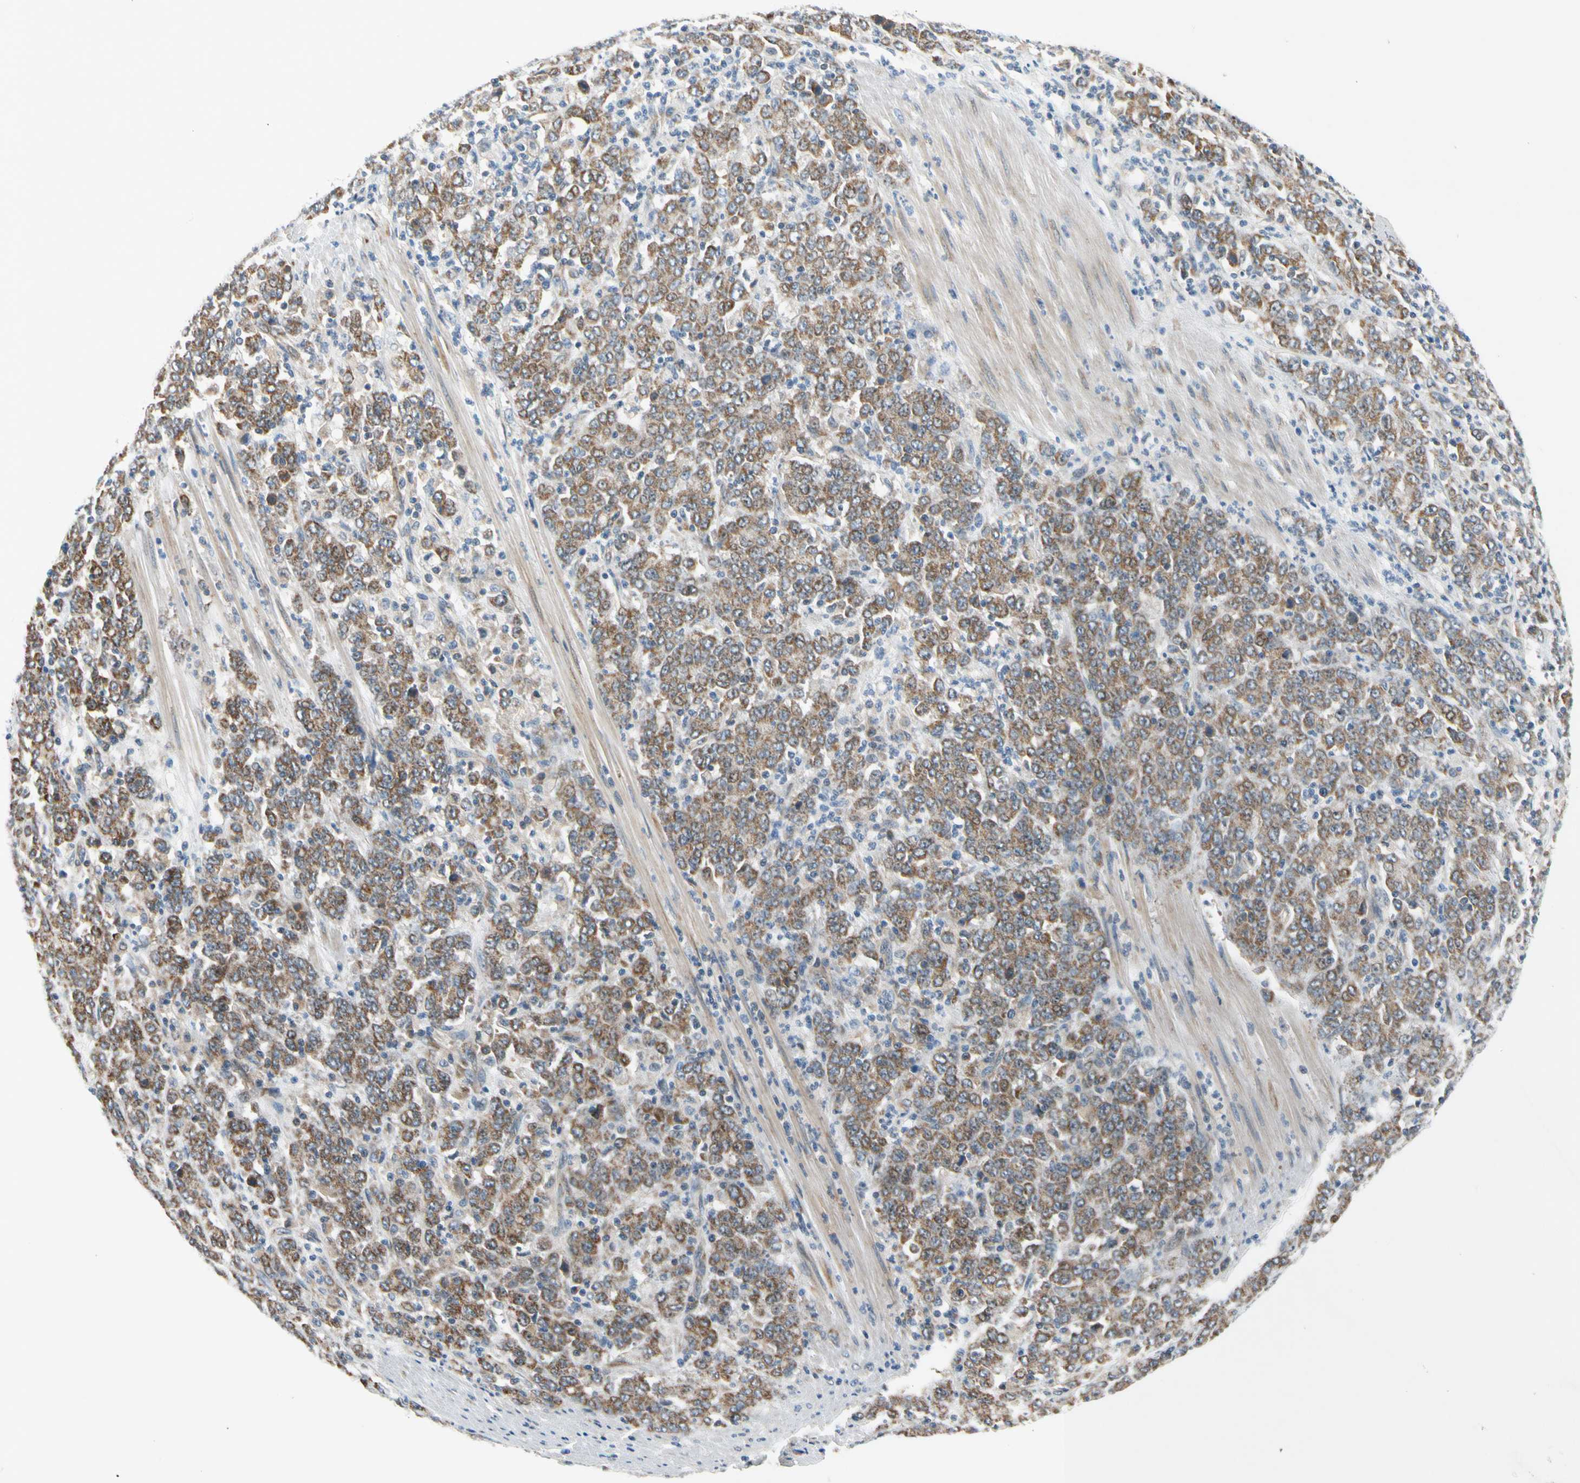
{"staining": {"intensity": "moderate", "quantity": ">75%", "location": "cytoplasmic/membranous"}, "tissue": "stomach cancer", "cell_type": "Tumor cells", "image_type": "cancer", "snomed": [{"axis": "morphology", "description": "Adenocarcinoma, NOS"}, {"axis": "topography", "description": "Stomach, lower"}], "caption": "A medium amount of moderate cytoplasmic/membranous positivity is appreciated in about >75% of tumor cells in stomach adenocarcinoma tissue.", "gene": "NPHP3", "patient": {"sex": "female", "age": 71}}